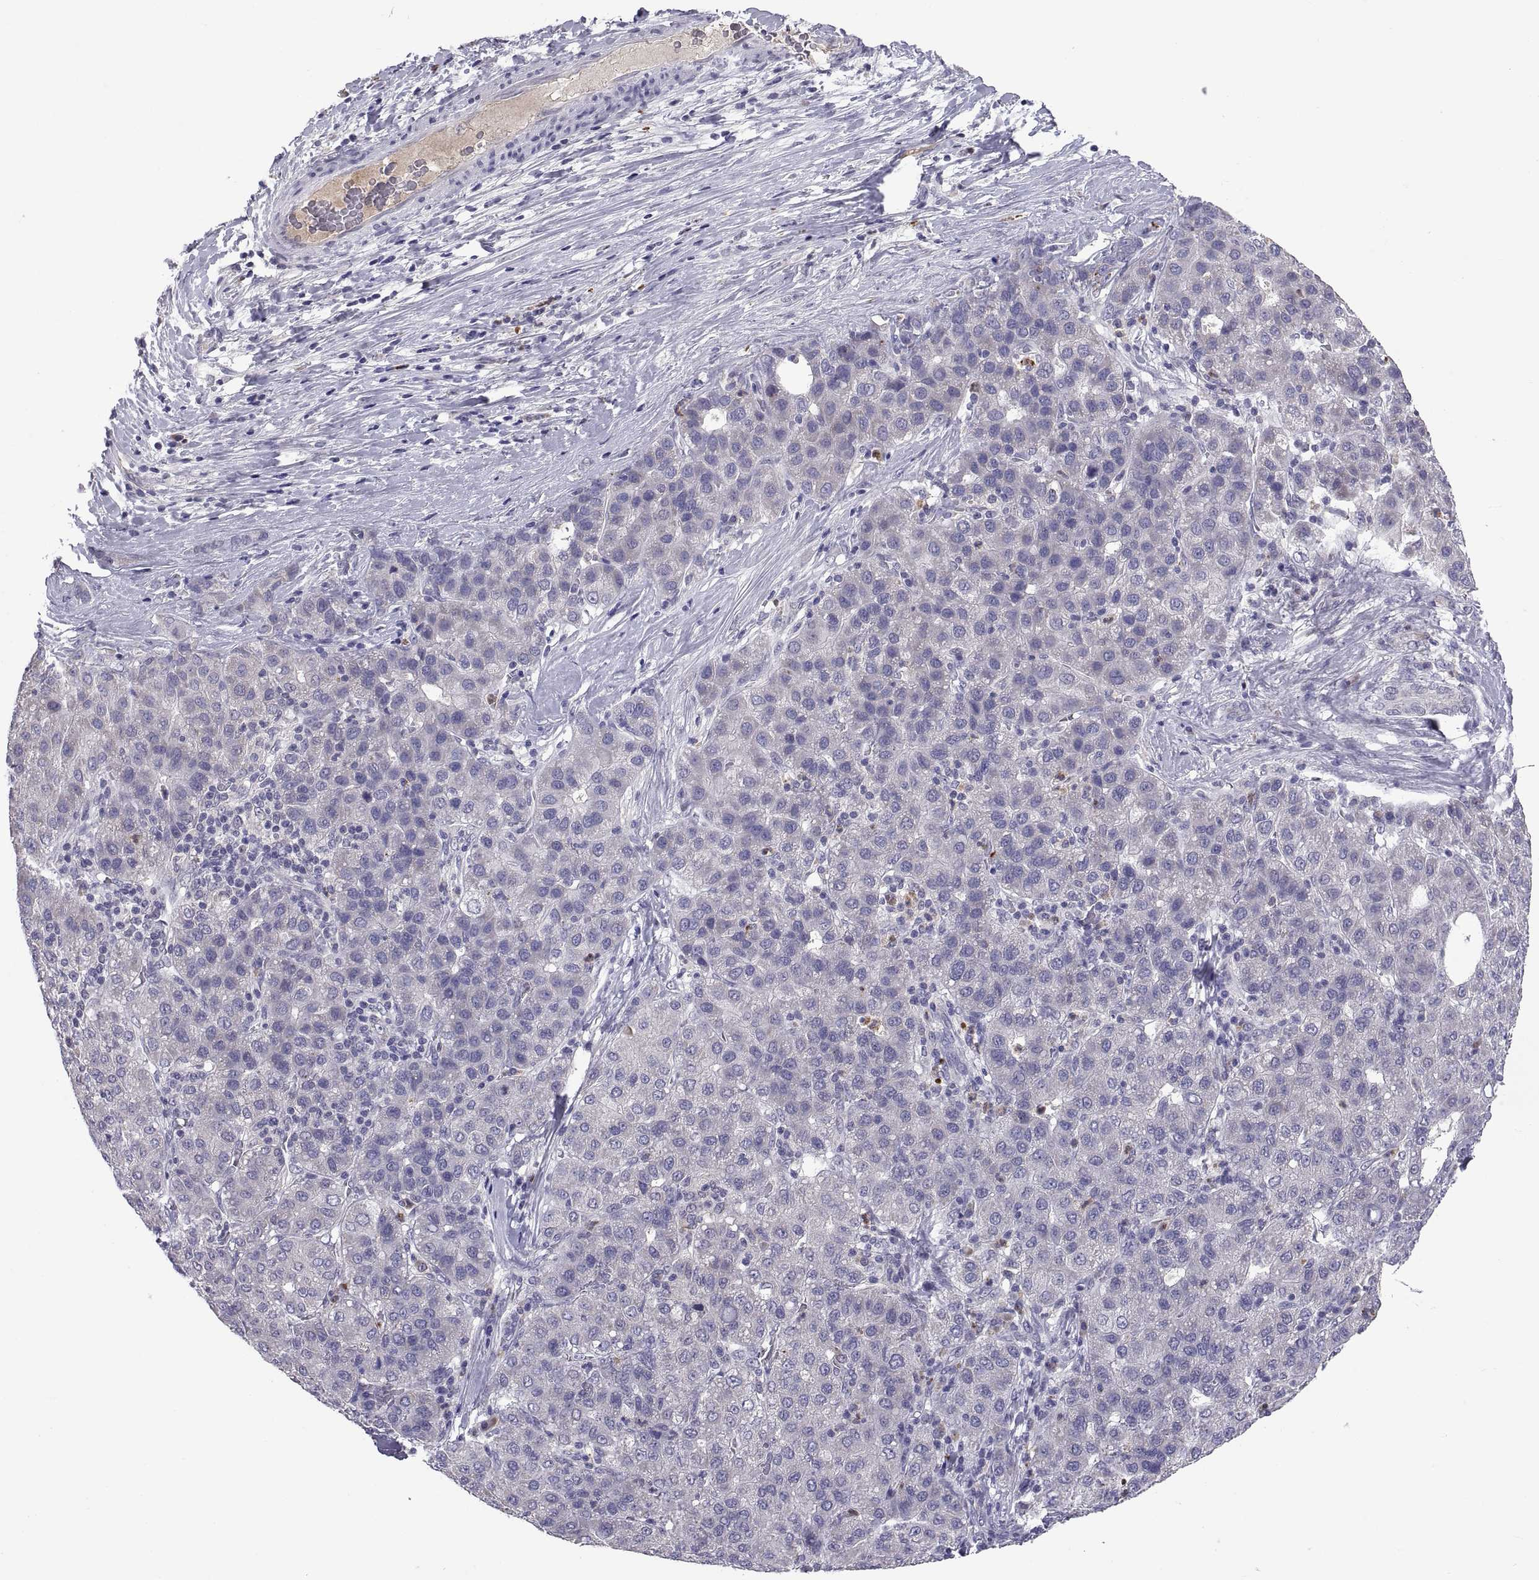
{"staining": {"intensity": "negative", "quantity": "none", "location": "none"}, "tissue": "liver cancer", "cell_type": "Tumor cells", "image_type": "cancer", "snomed": [{"axis": "morphology", "description": "Carcinoma, Hepatocellular, NOS"}, {"axis": "topography", "description": "Liver"}], "caption": "Photomicrograph shows no significant protein staining in tumor cells of hepatocellular carcinoma (liver).", "gene": "PKP1", "patient": {"sex": "male", "age": 65}}